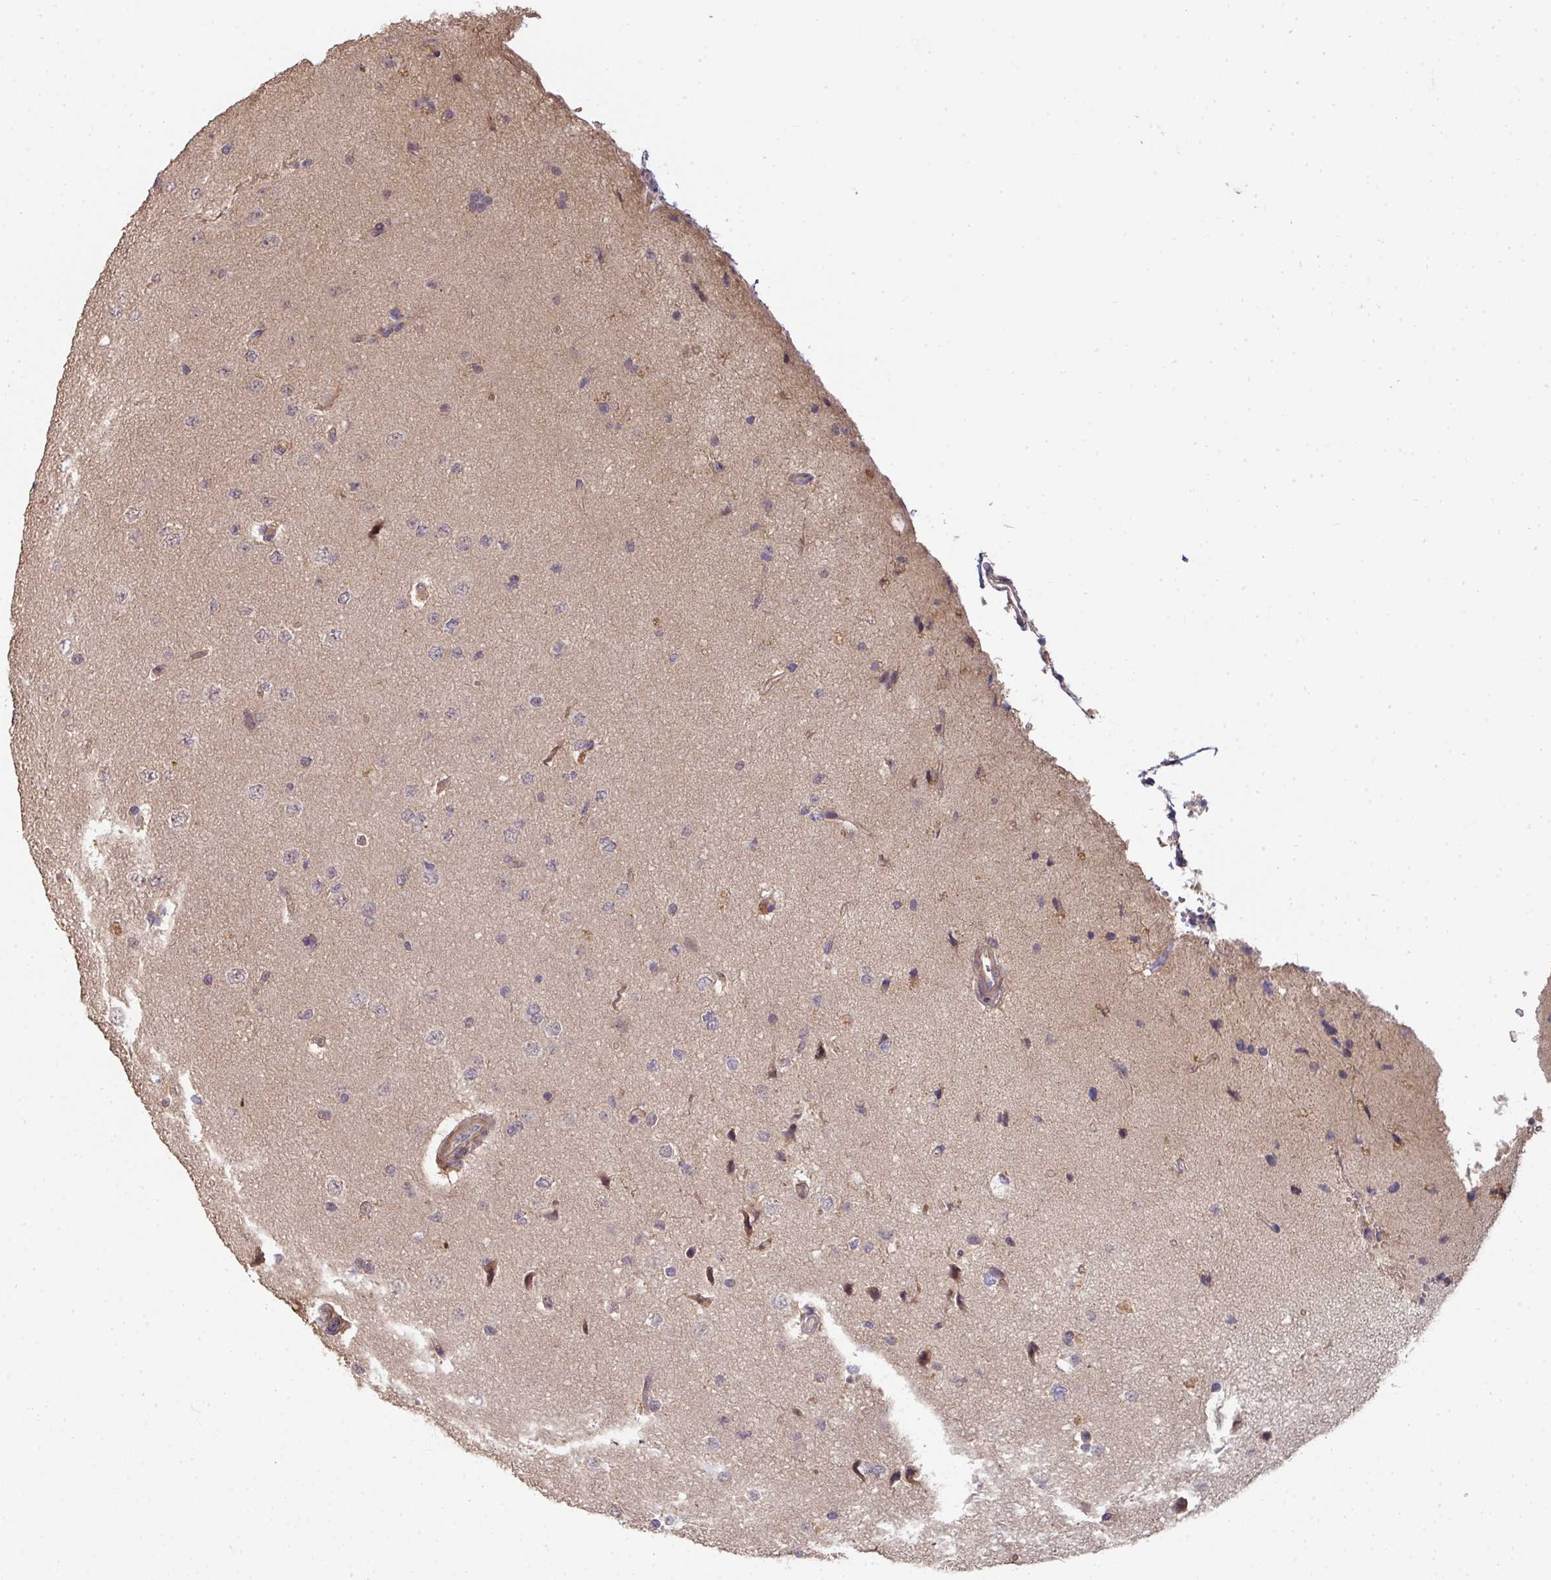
{"staining": {"intensity": "negative", "quantity": "none", "location": "none"}, "tissue": "glioma", "cell_type": "Tumor cells", "image_type": "cancer", "snomed": [{"axis": "morphology", "description": "Glioma, malignant, High grade"}, {"axis": "topography", "description": "Brain"}], "caption": "A histopathology image of human glioma is negative for staining in tumor cells.", "gene": "ACVR2B", "patient": {"sex": "male", "age": 72}}